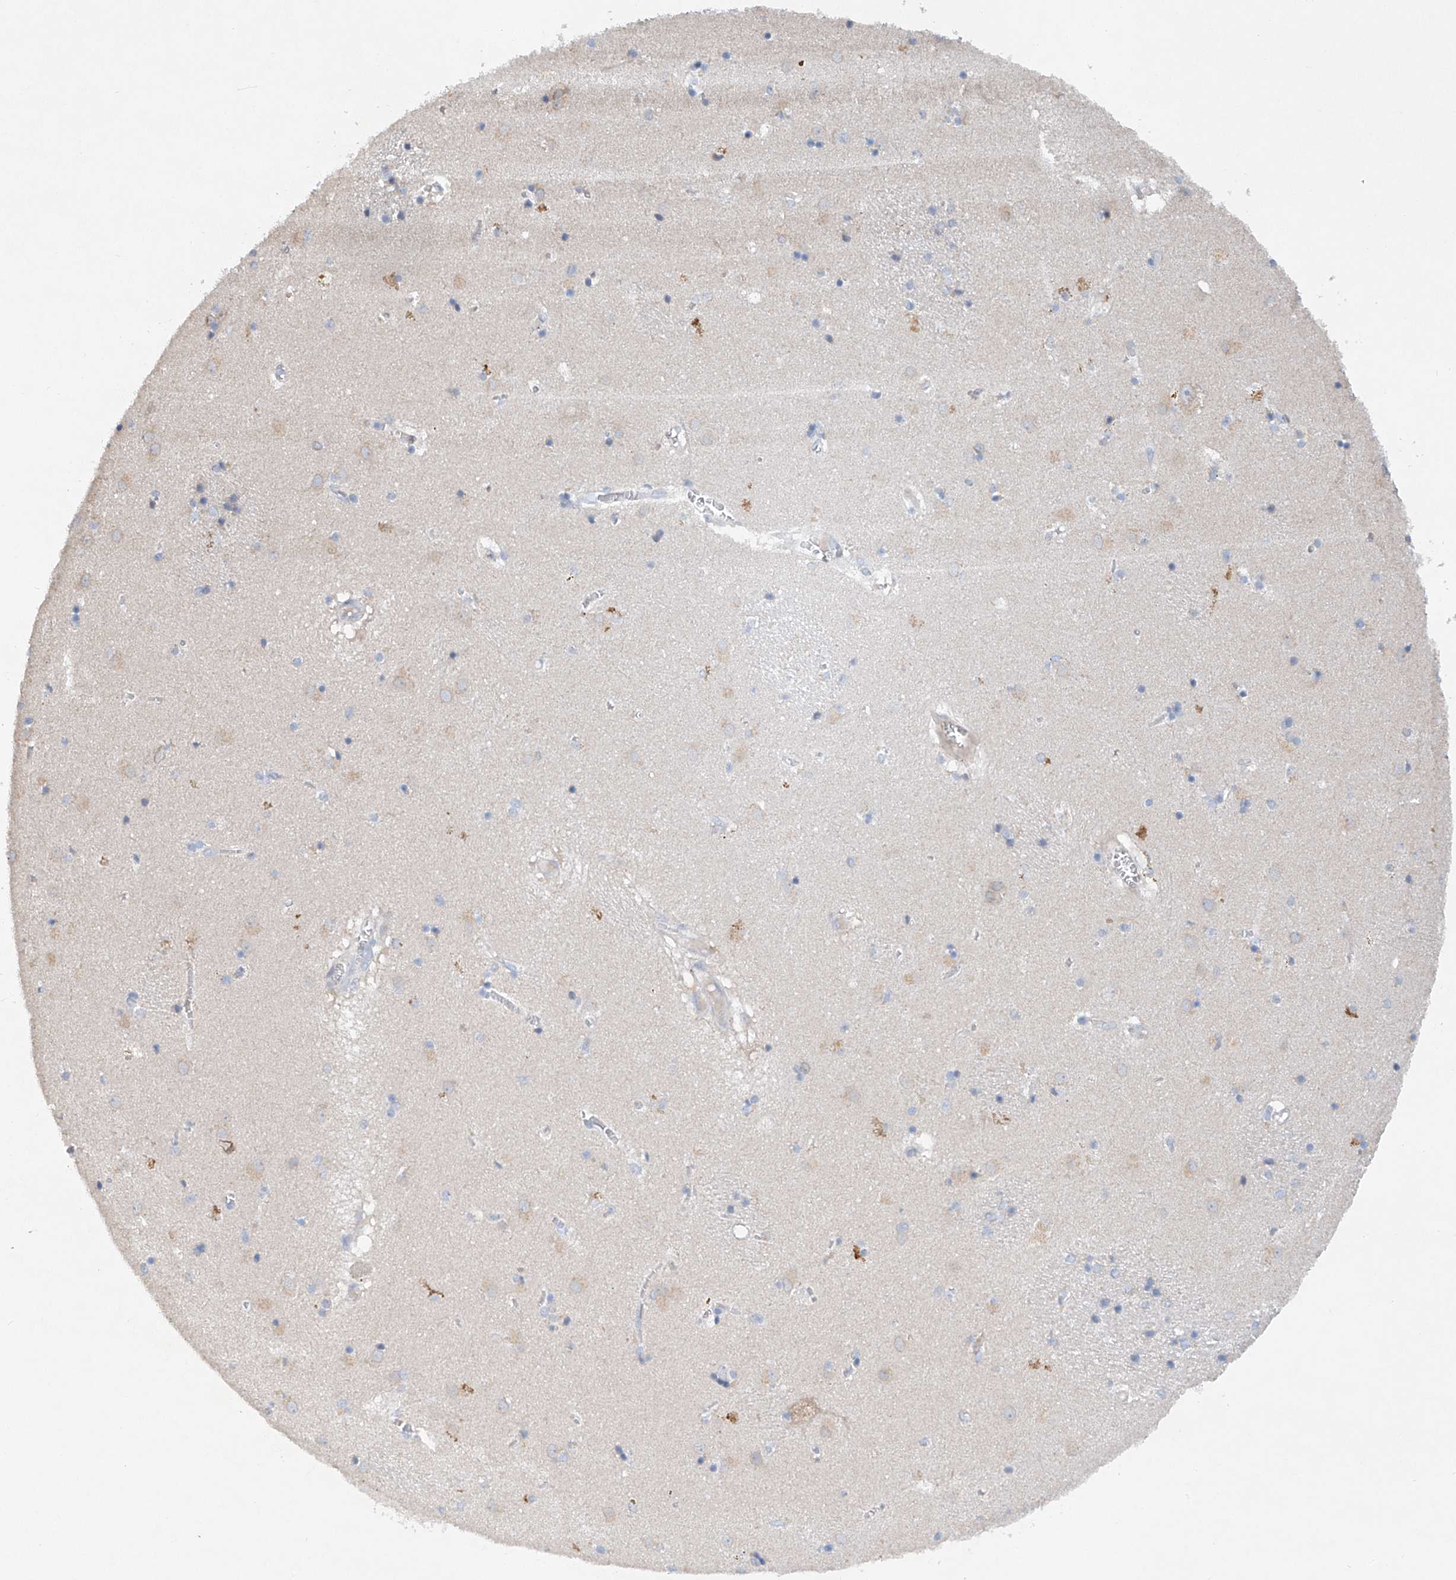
{"staining": {"intensity": "negative", "quantity": "none", "location": "none"}, "tissue": "caudate", "cell_type": "Glial cells", "image_type": "normal", "snomed": [{"axis": "morphology", "description": "Normal tissue, NOS"}, {"axis": "topography", "description": "Lateral ventricle wall"}], "caption": "The immunohistochemistry (IHC) micrograph has no significant expression in glial cells of caudate. The staining was performed using DAB to visualize the protein expression in brown, while the nuclei were stained in blue with hematoxylin (Magnification: 20x).", "gene": "CEP85L", "patient": {"sex": "male", "age": 70}}